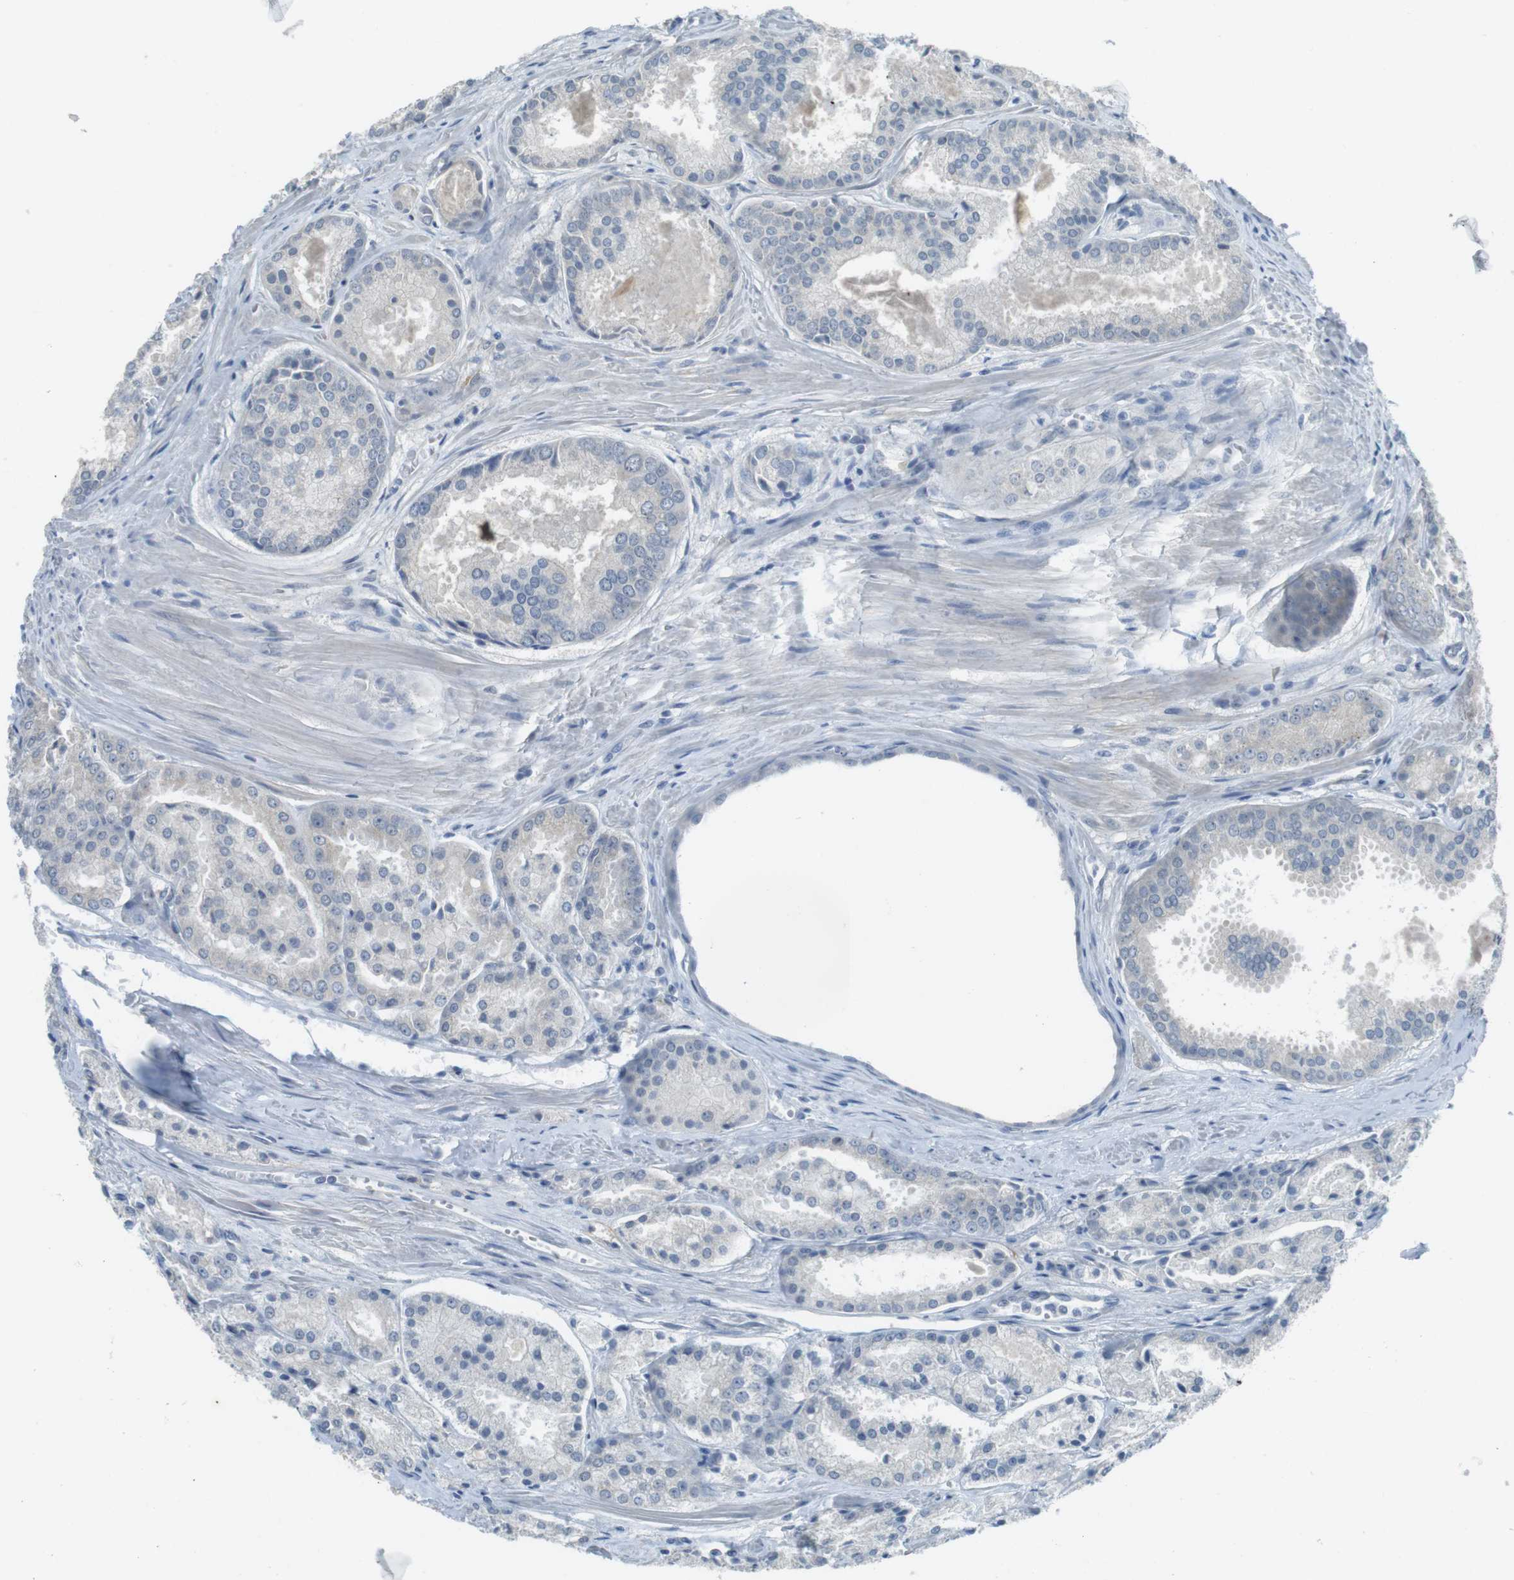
{"staining": {"intensity": "negative", "quantity": "none", "location": "none"}, "tissue": "prostate cancer", "cell_type": "Tumor cells", "image_type": "cancer", "snomed": [{"axis": "morphology", "description": "Adenocarcinoma, Low grade"}, {"axis": "topography", "description": "Prostate"}], "caption": "A histopathology image of prostate low-grade adenocarcinoma stained for a protein shows no brown staining in tumor cells. Brightfield microscopy of immunohistochemistry (IHC) stained with DAB (3,3'-diaminobenzidine) (brown) and hematoxylin (blue), captured at high magnification.", "gene": "ENTPD7", "patient": {"sex": "male", "age": 64}}